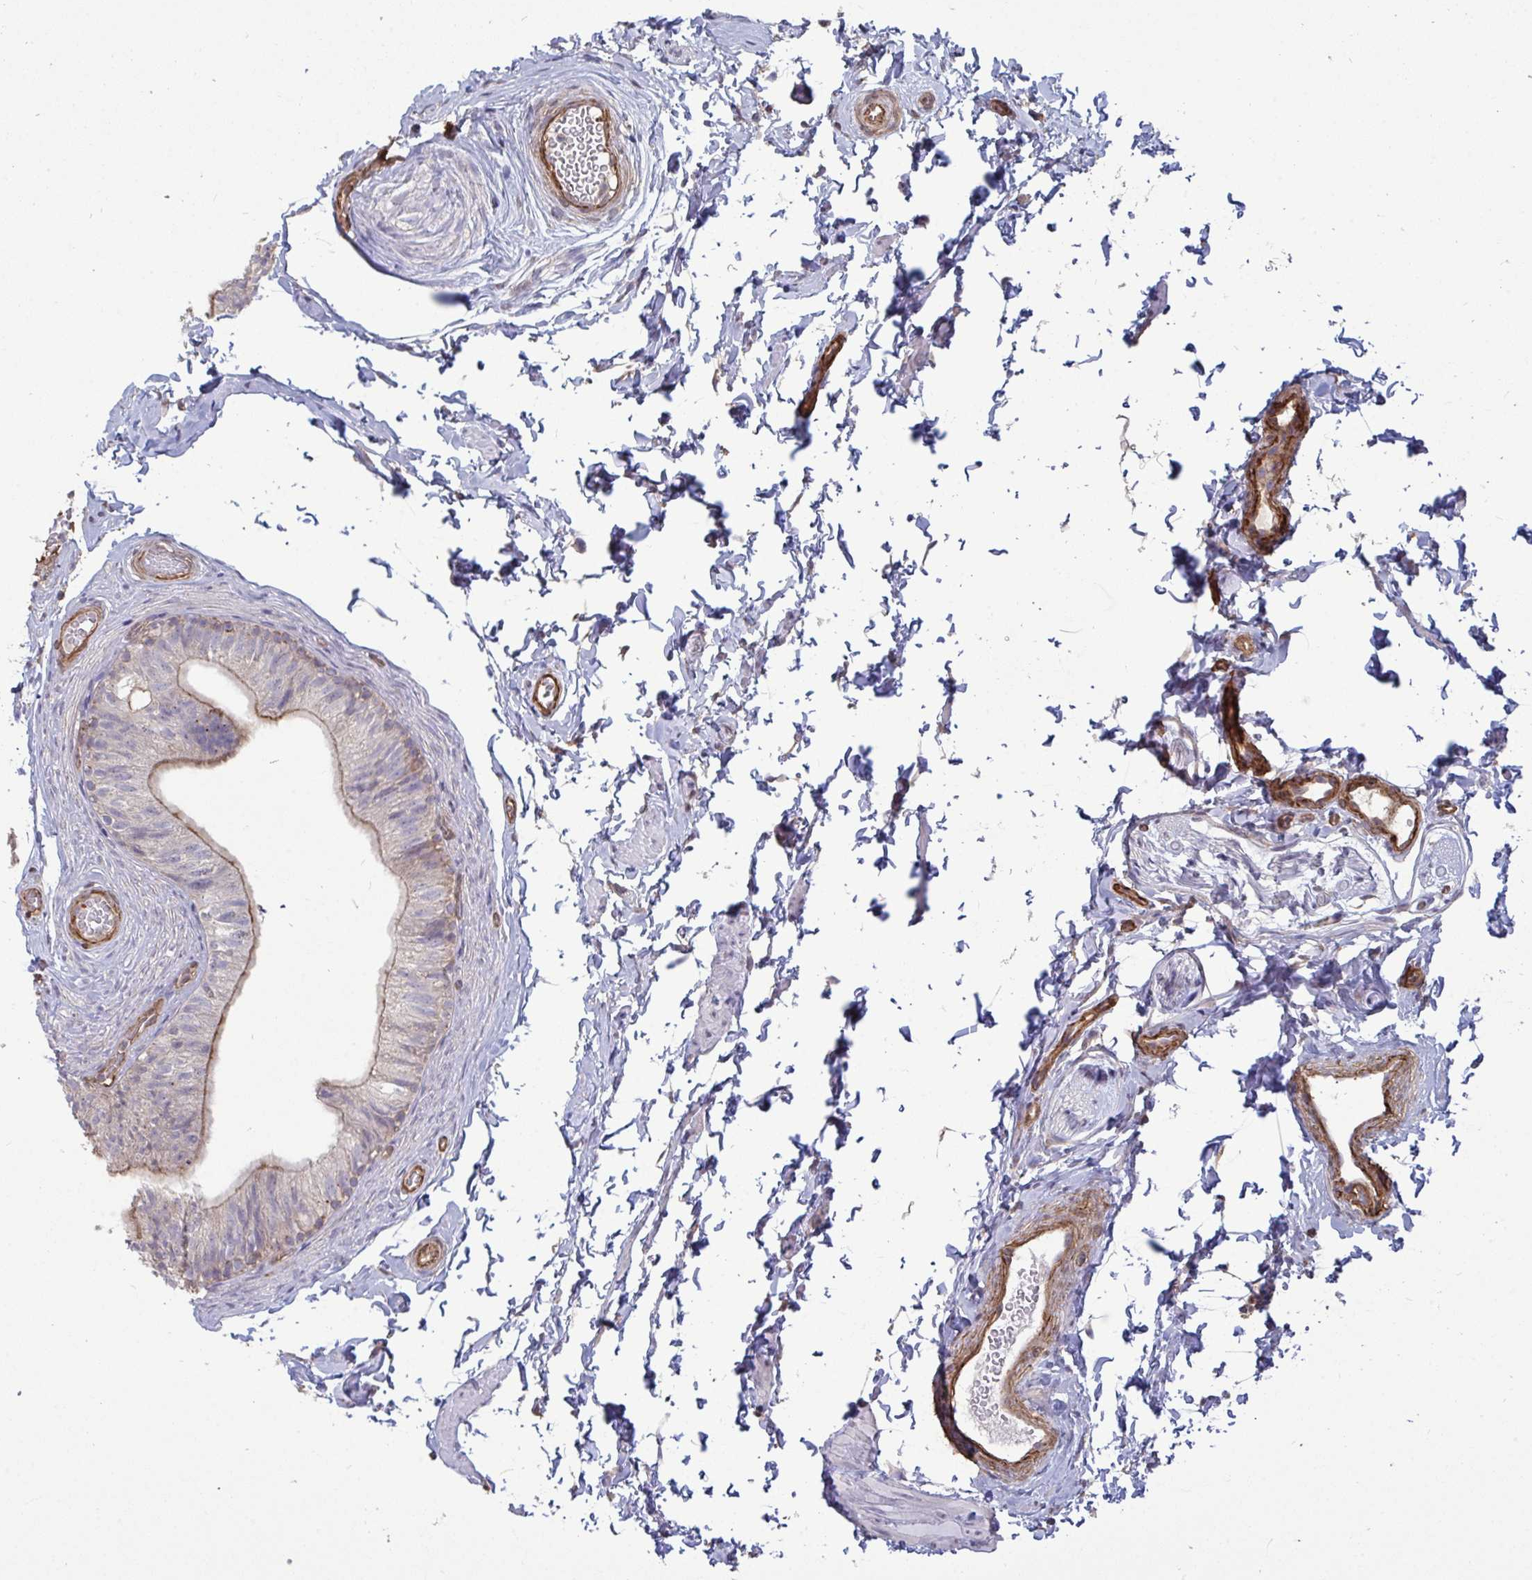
{"staining": {"intensity": "weak", "quantity": "<25%", "location": "cytoplasmic/membranous"}, "tissue": "epididymis", "cell_type": "Glandular cells", "image_type": "normal", "snomed": [{"axis": "morphology", "description": "Normal tissue, NOS"}, {"axis": "topography", "description": "Epididymis, spermatic cord, NOS"}, {"axis": "topography", "description": "Epididymis"}, {"axis": "topography", "description": "Peripheral nerve tissue"}], "caption": "Immunohistochemistry of benign epididymis displays no staining in glandular cells.", "gene": "ISCU", "patient": {"sex": "male", "age": 29}}